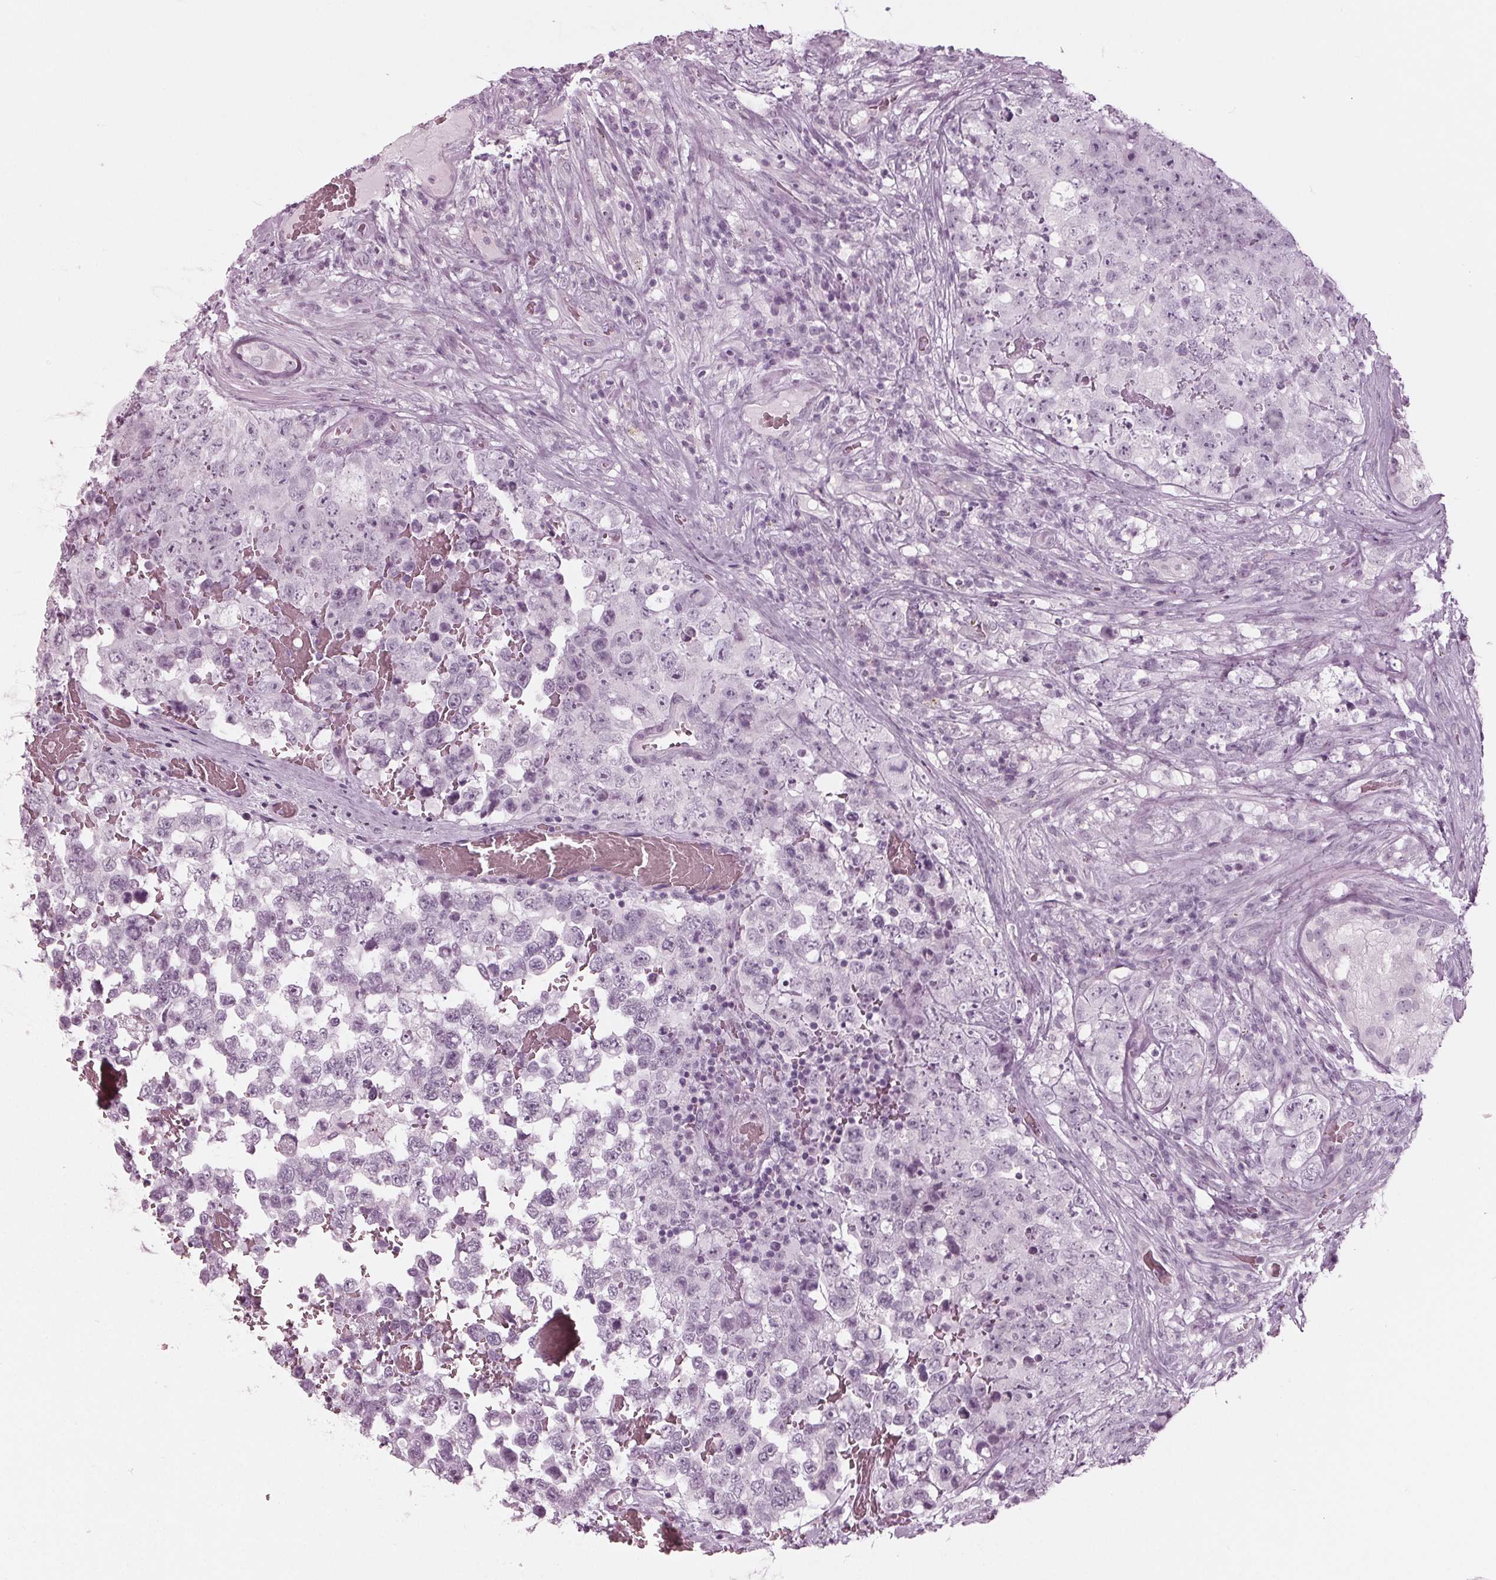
{"staining": {"intensity": "negative", "quantity": "none", "location": "none"}, "tissue": "testis cancer", "cell_type": "Tumor cells", "image_type": "cancer", "snomed": [{"axis": "morphology", "description": "Carcinoma, Embryonal, NOS"}, {"axis": "topography", "description": "Testis"}], "caption": "High power microscopy micrograph of an immunohistochemistry (IHC) photomicrograph of testis cancer (embryonal carcinoma), revealing no significant positivity in tumor cells.", "gene": "KRT28", "patient": {"sex": "male", "age": 18}}